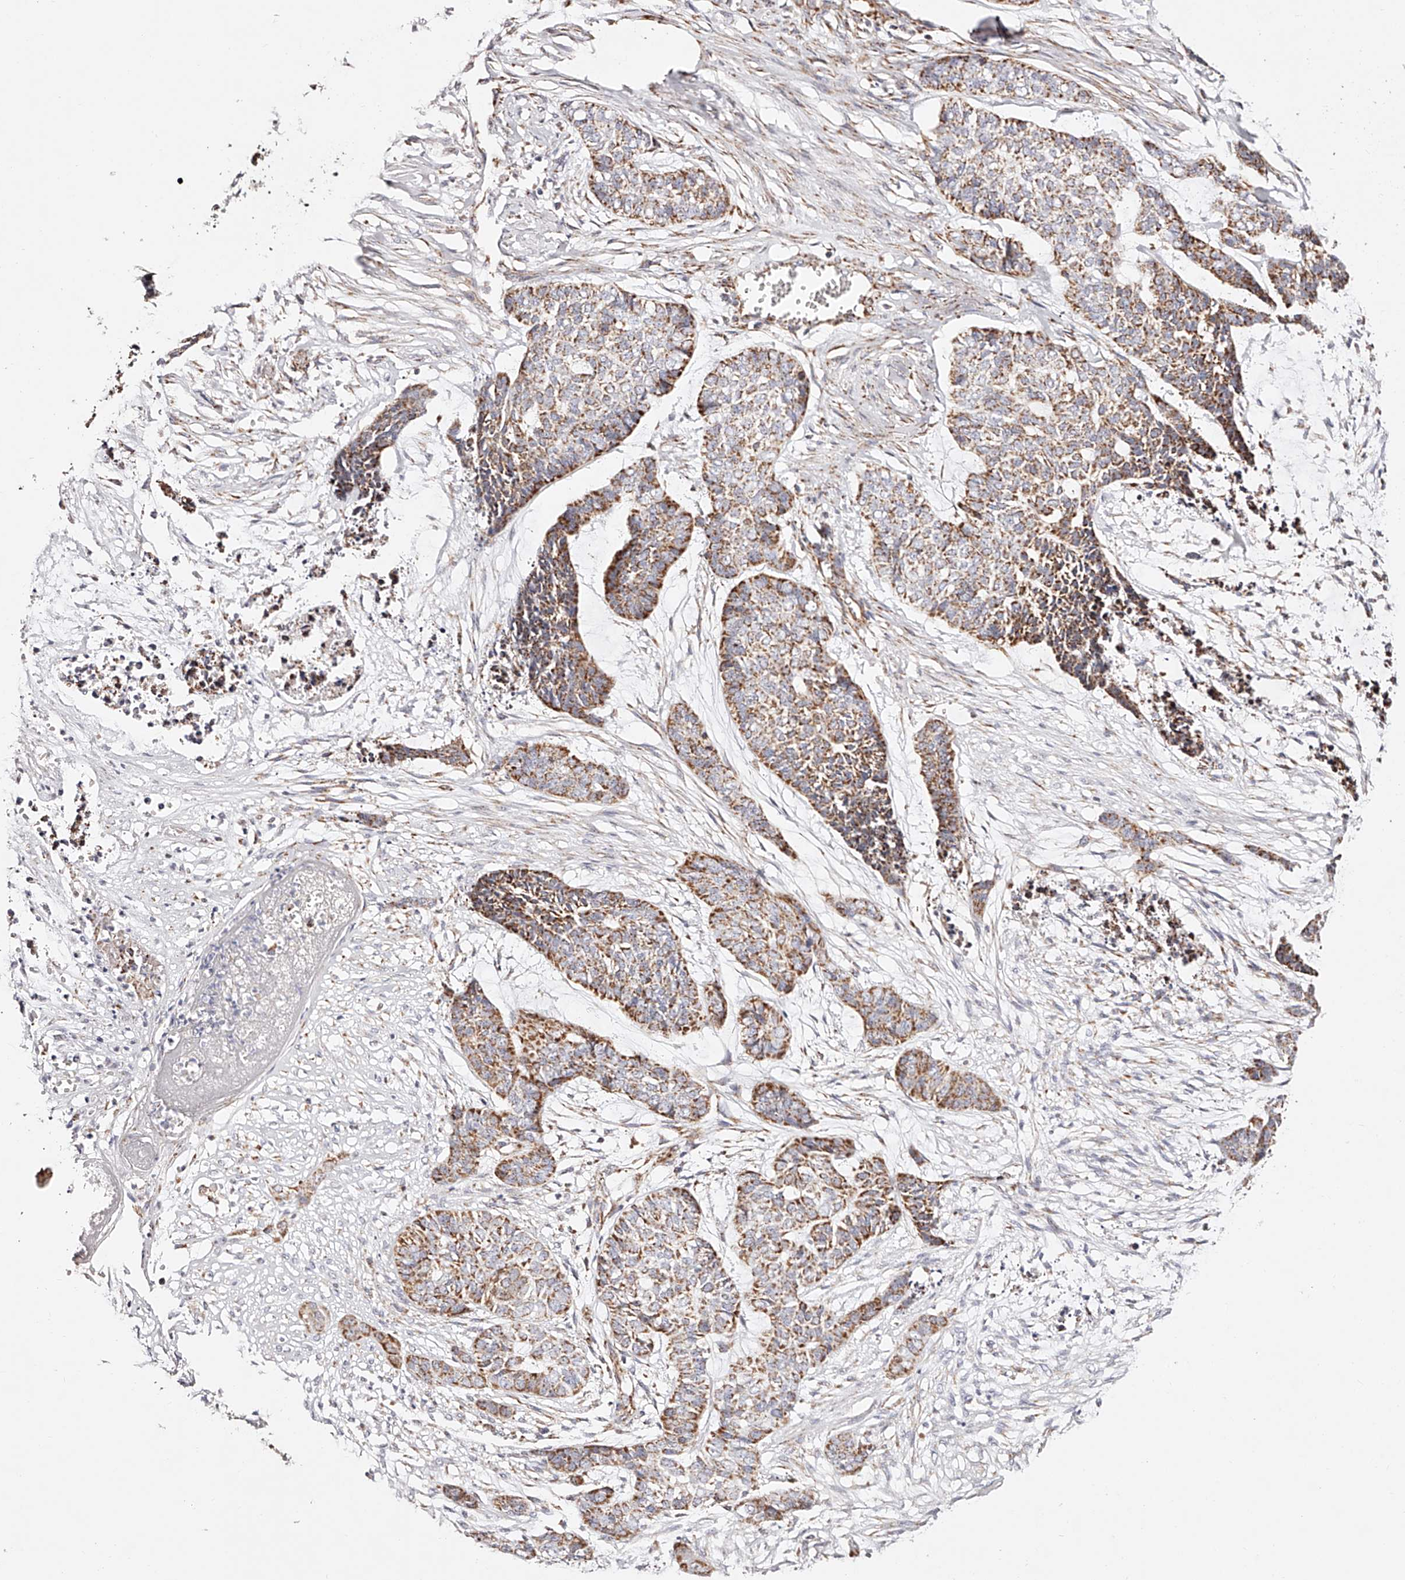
{"staining": {"intensity": "moderate", "quantity": ">75%", "location": "cytoplasmic/membranous"}, "tissue": "skin cancer", "cell_type": "Tumor cells", "image_type": "cancer", "snomed": [{"axis": "morphology", "description": "Basal cell carcinoma"}, {"axis": "topography", "description": "Skin"}], "caption": "Basal cell carcinoma (skin) stained with immunohistochemistry demonstrates moderate cytoplasmic/membranous staining in approximately >75% of tumor cells.", "gene": "NDUFV3", "patient": {"sex": "female", "age": 64}}